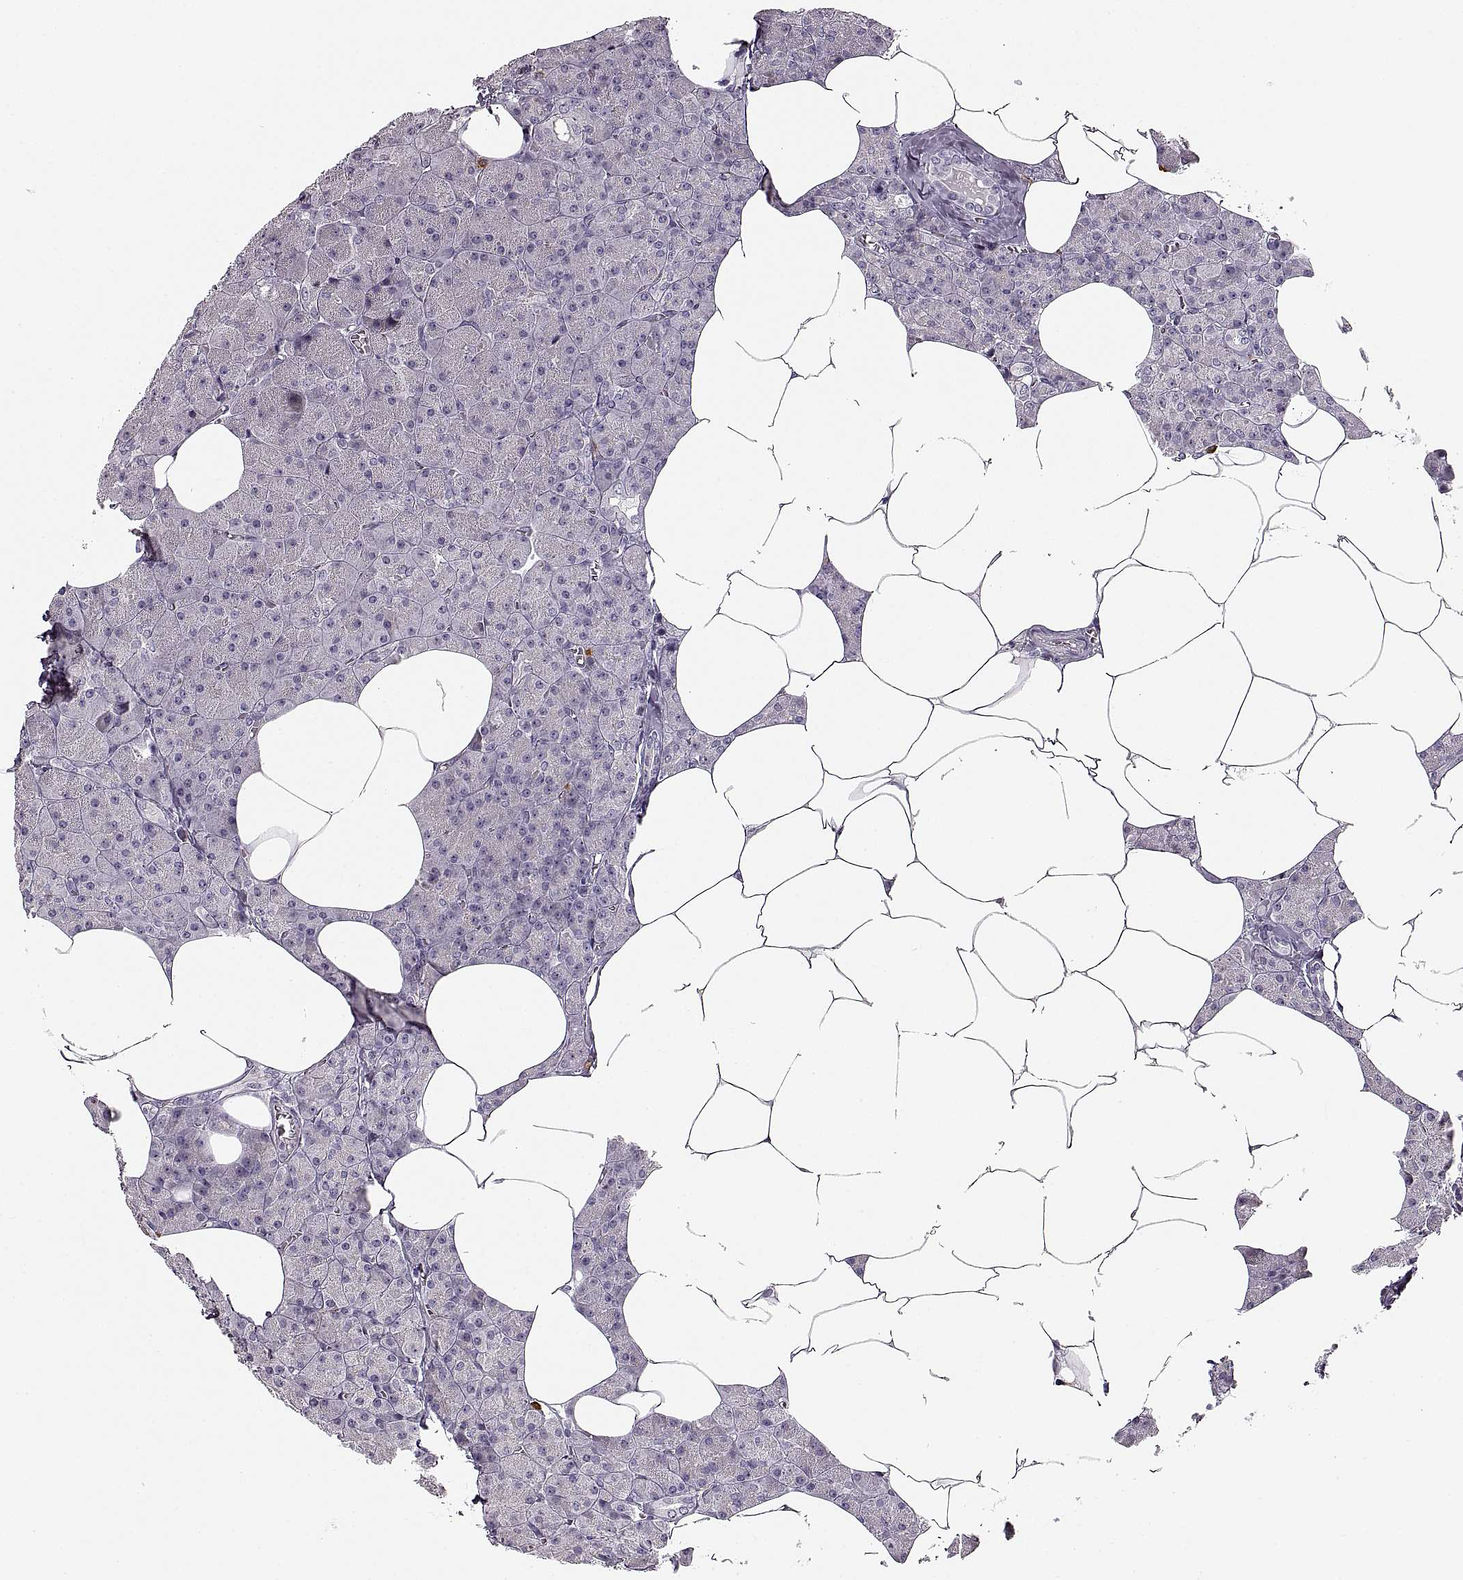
{"staining": {"intensity": "negative", "quantity": "none", "location": "none"}, "tissue": "pancreas", "cell_type": "Exocrine glandular cells", "image_type": "normal", "snomed": [{"axis": "morphology", "description": "Normal tissue, NOS"}, {"axis": "topography", "description": "Pancreas"}], "caption": "IHC micrograph of unremarkable human pancreas stained for a protein (brown), which shows no staining in exocrine glandular cells.", "gene": "CNTN1", "patient": {"sex": "female", "age": 45}}